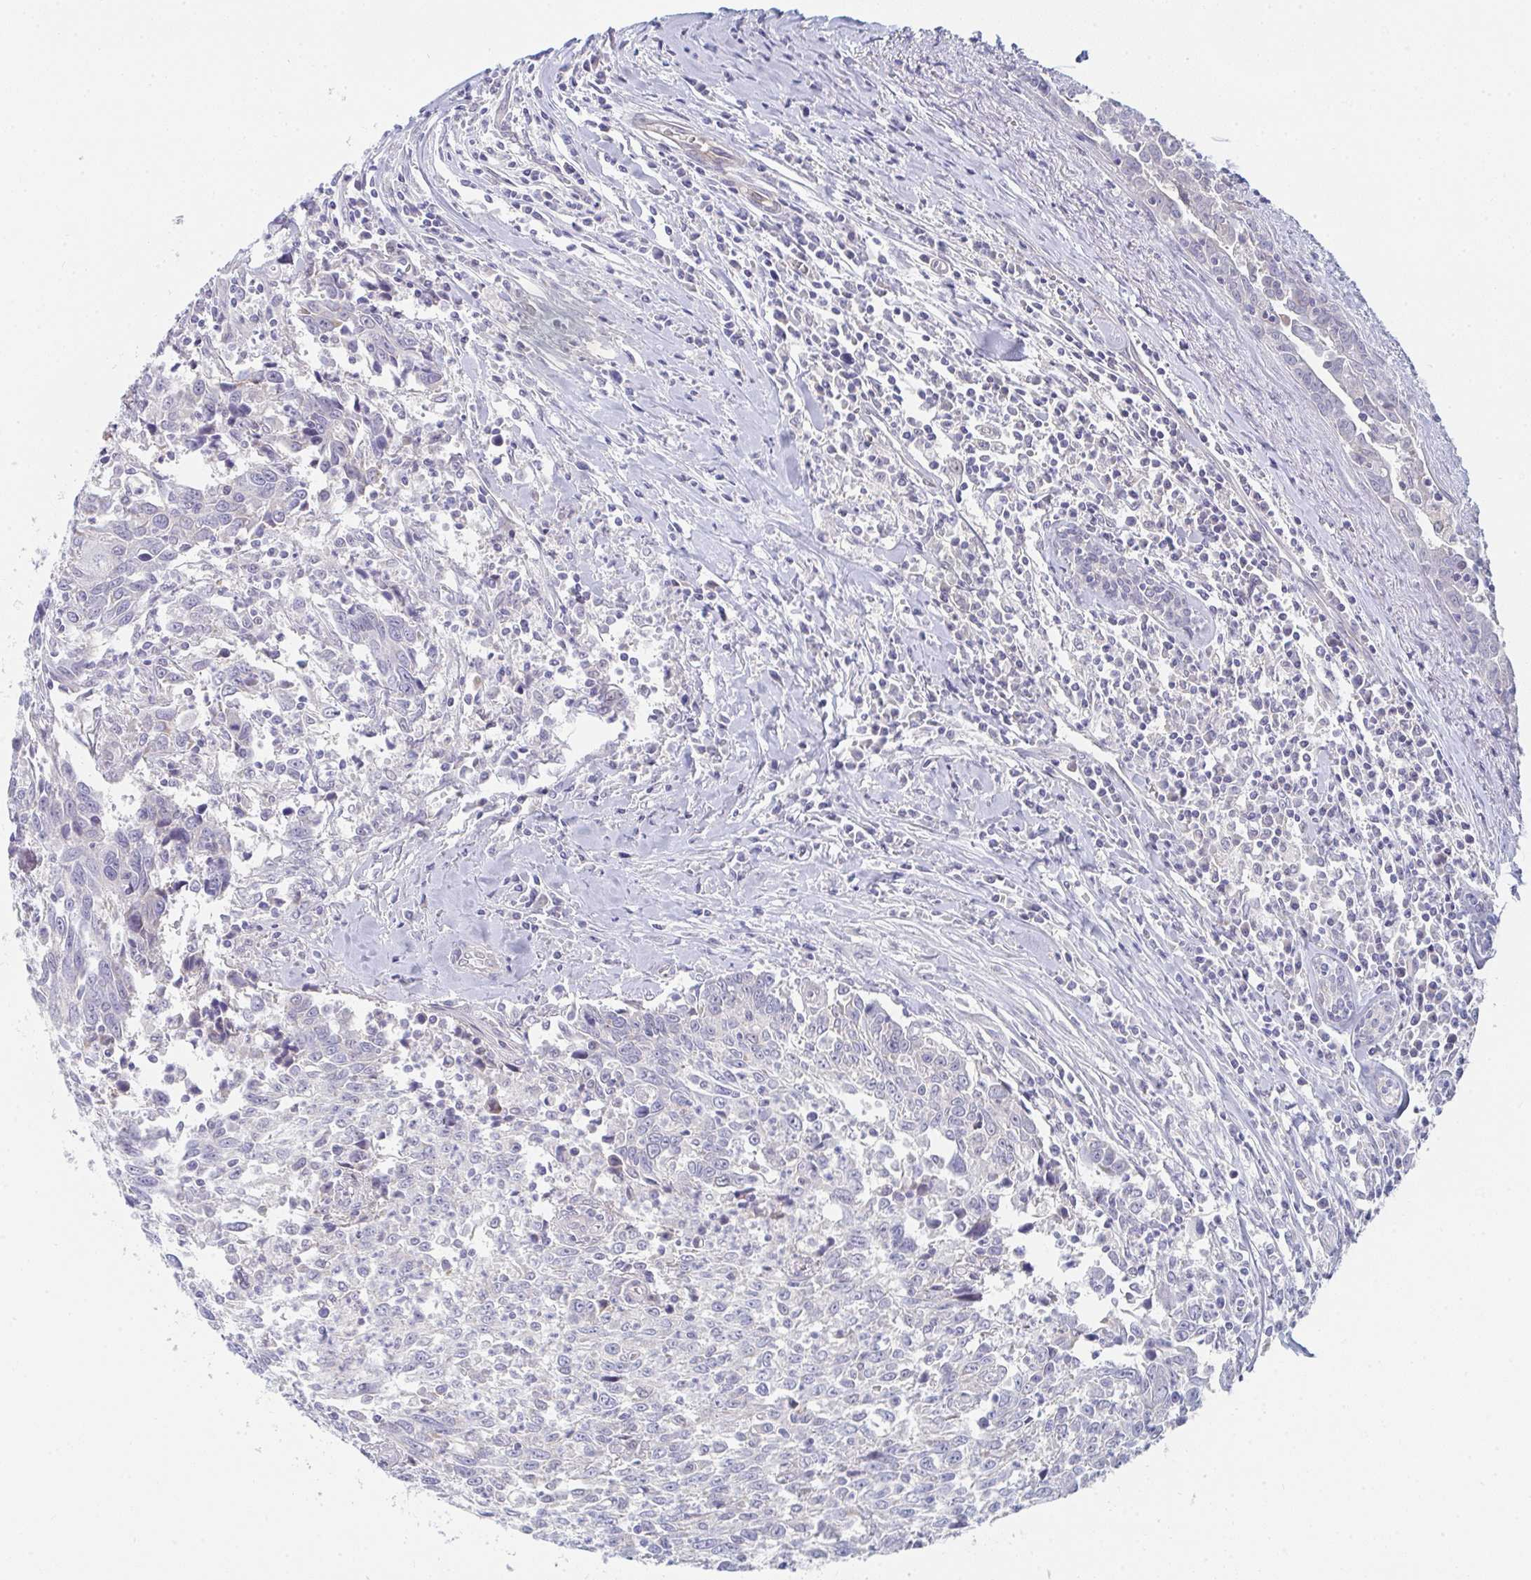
{"staining": {"intensity": "negative", "quantity": "none", "location": "none"}, "tissue": "breast cancer", "cell_type": "Tumor cells", "image_type": "cancer", "snomed": [{"axis": "morphology", "description": "Duct carcinoma"}, {"axis": "topography", "description": "Breast"}], "caption": "Tumor cells are negative for brown protein staining in breast infiltrating ductal carcinoma.", "gene": "VWDE", "patient": {"sex": "female", "age": 50}}